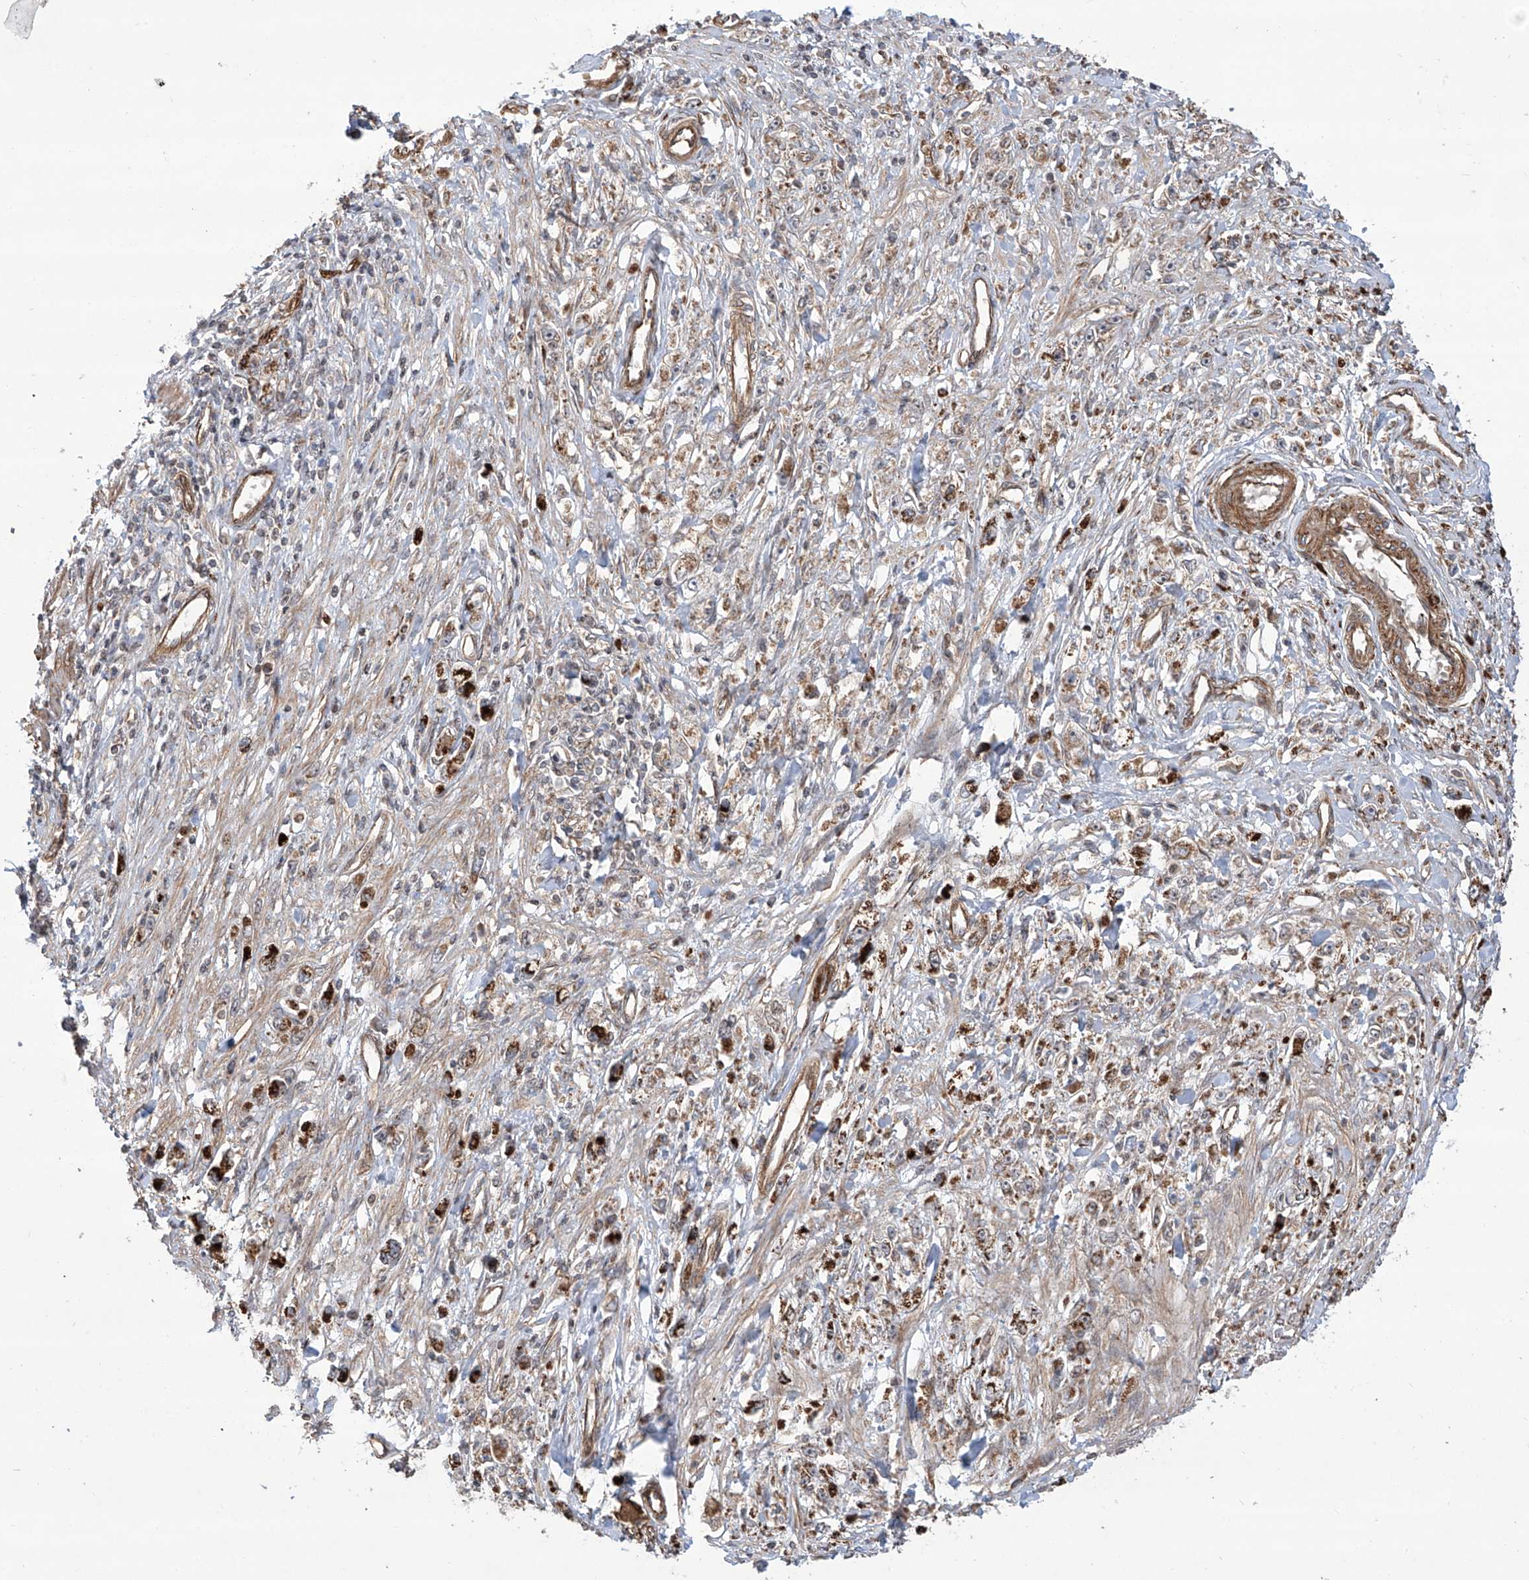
{"staining": {"intensity": "strong", "quantity": "25%-75%", "location": "cytoplasmic/membranous"}, "tissue": "stomach cancer", "cell_type": "Tumor cells", "image_type": "cancer", "snomed": [{"axis": "morphology", "description": "Adenocarcinoma, NOS"}, {"axis": "topography", "description": "Stomach"}], "caption": "Brown immunohistochemical staining in human adenocarcinoma (stomach) exhibits strong cytoplasmic/membranous staining in about 25%-75% of tumor cells.", "gene": "APAF1", "patient": {"sex": "female", "age": 59}}